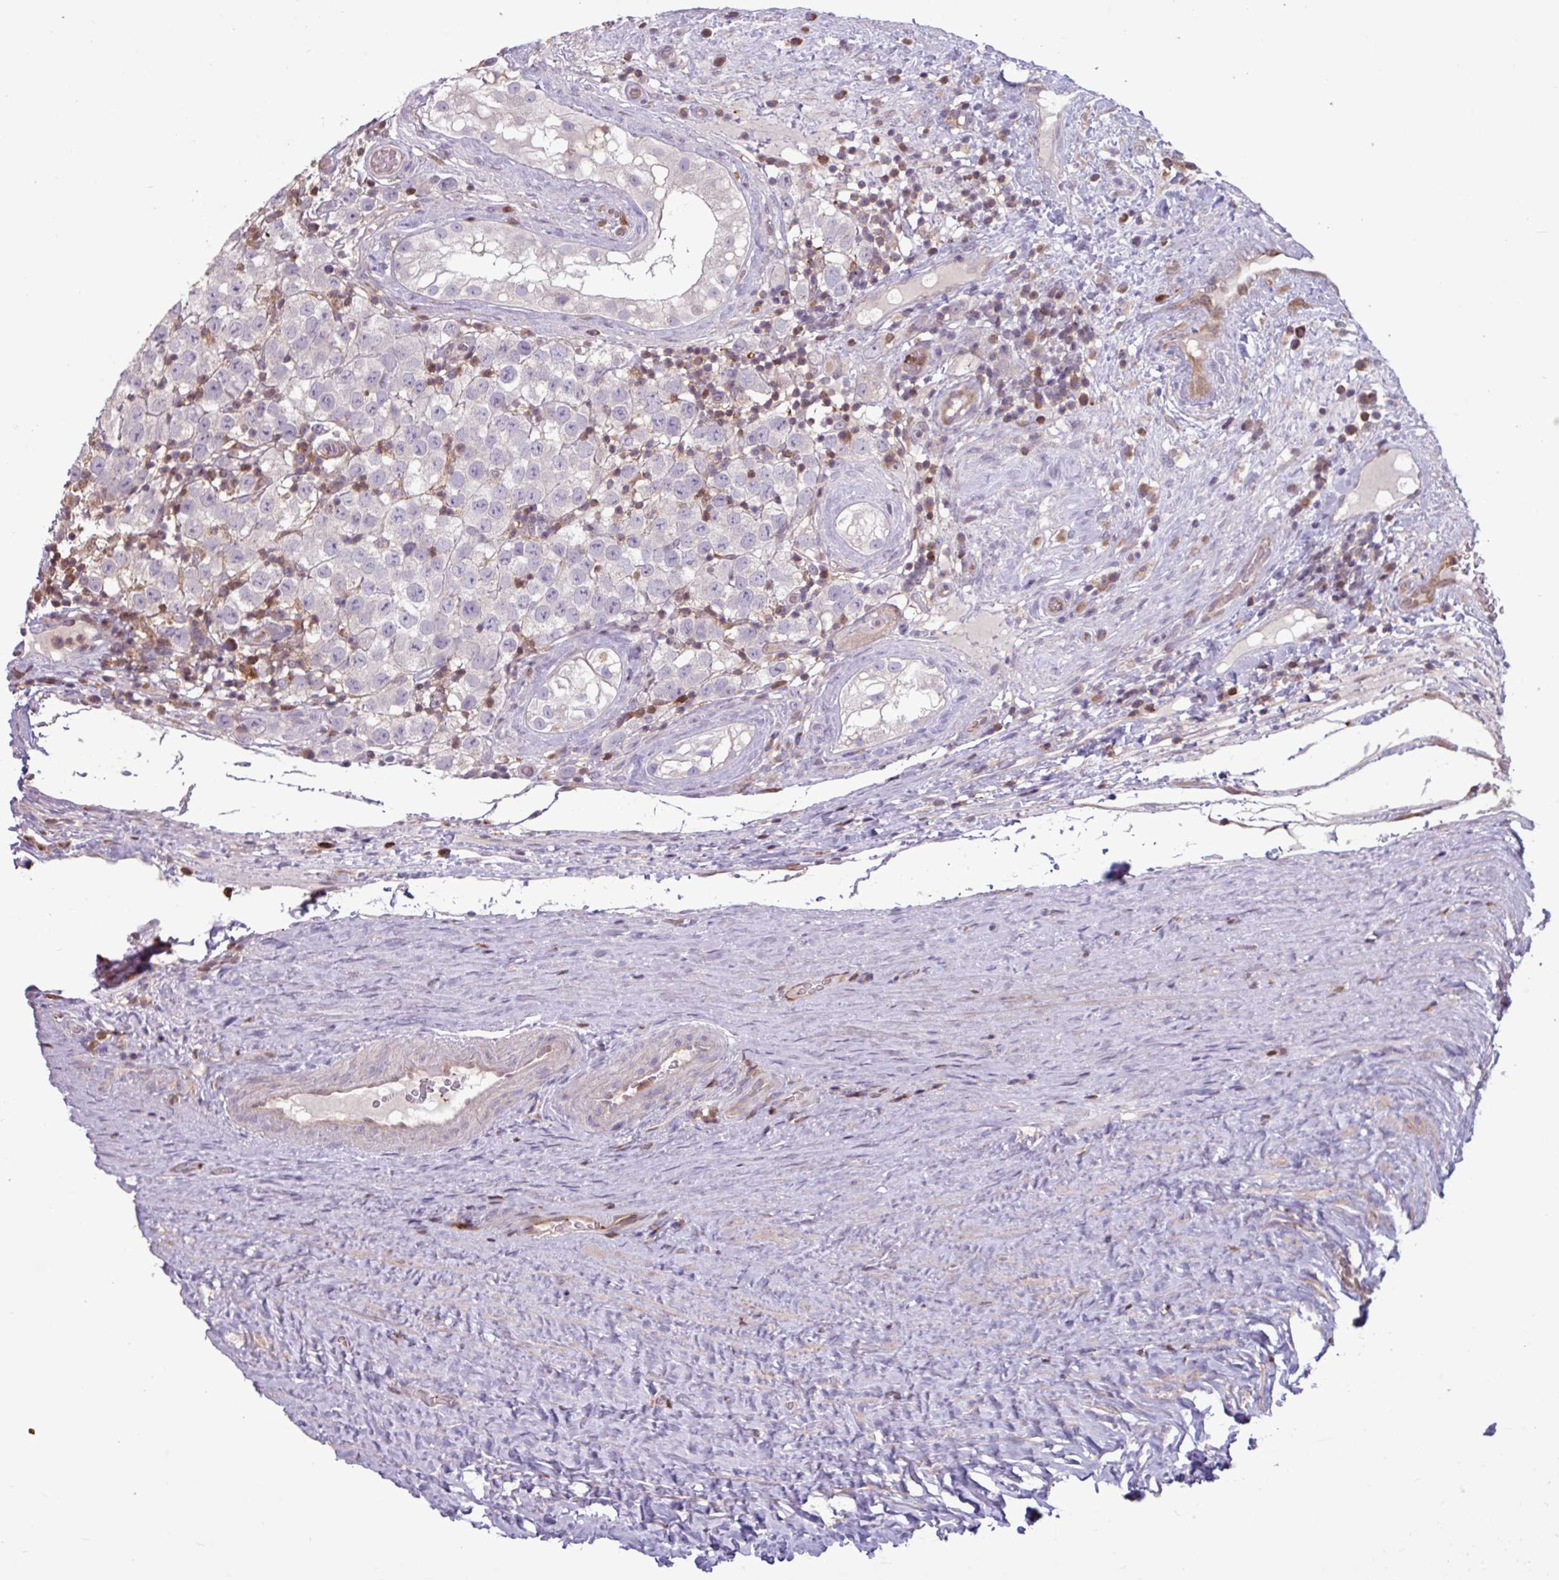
{"staining": {"intensity": "negative", "quantity": "none", "location": "none"}, "tissue": "testis cancer", "cell_type": "Tumor cells", "image_type": "cancer", "snomed": [{"axis": "morphology", "description": "Seminoma, NOS"}, {"axis": "morphology", "description": "Carcinoma, Embryonal, NOS"}, {"axis": "topography", "description": "Testis"}], "caption": "A photomicrograph of embryonal carcinoma (testis) stained for a protein displays no brown staining in tumor cells.", "gene": "SEC61G", "patient": {"sex": "male", "age": 41}}